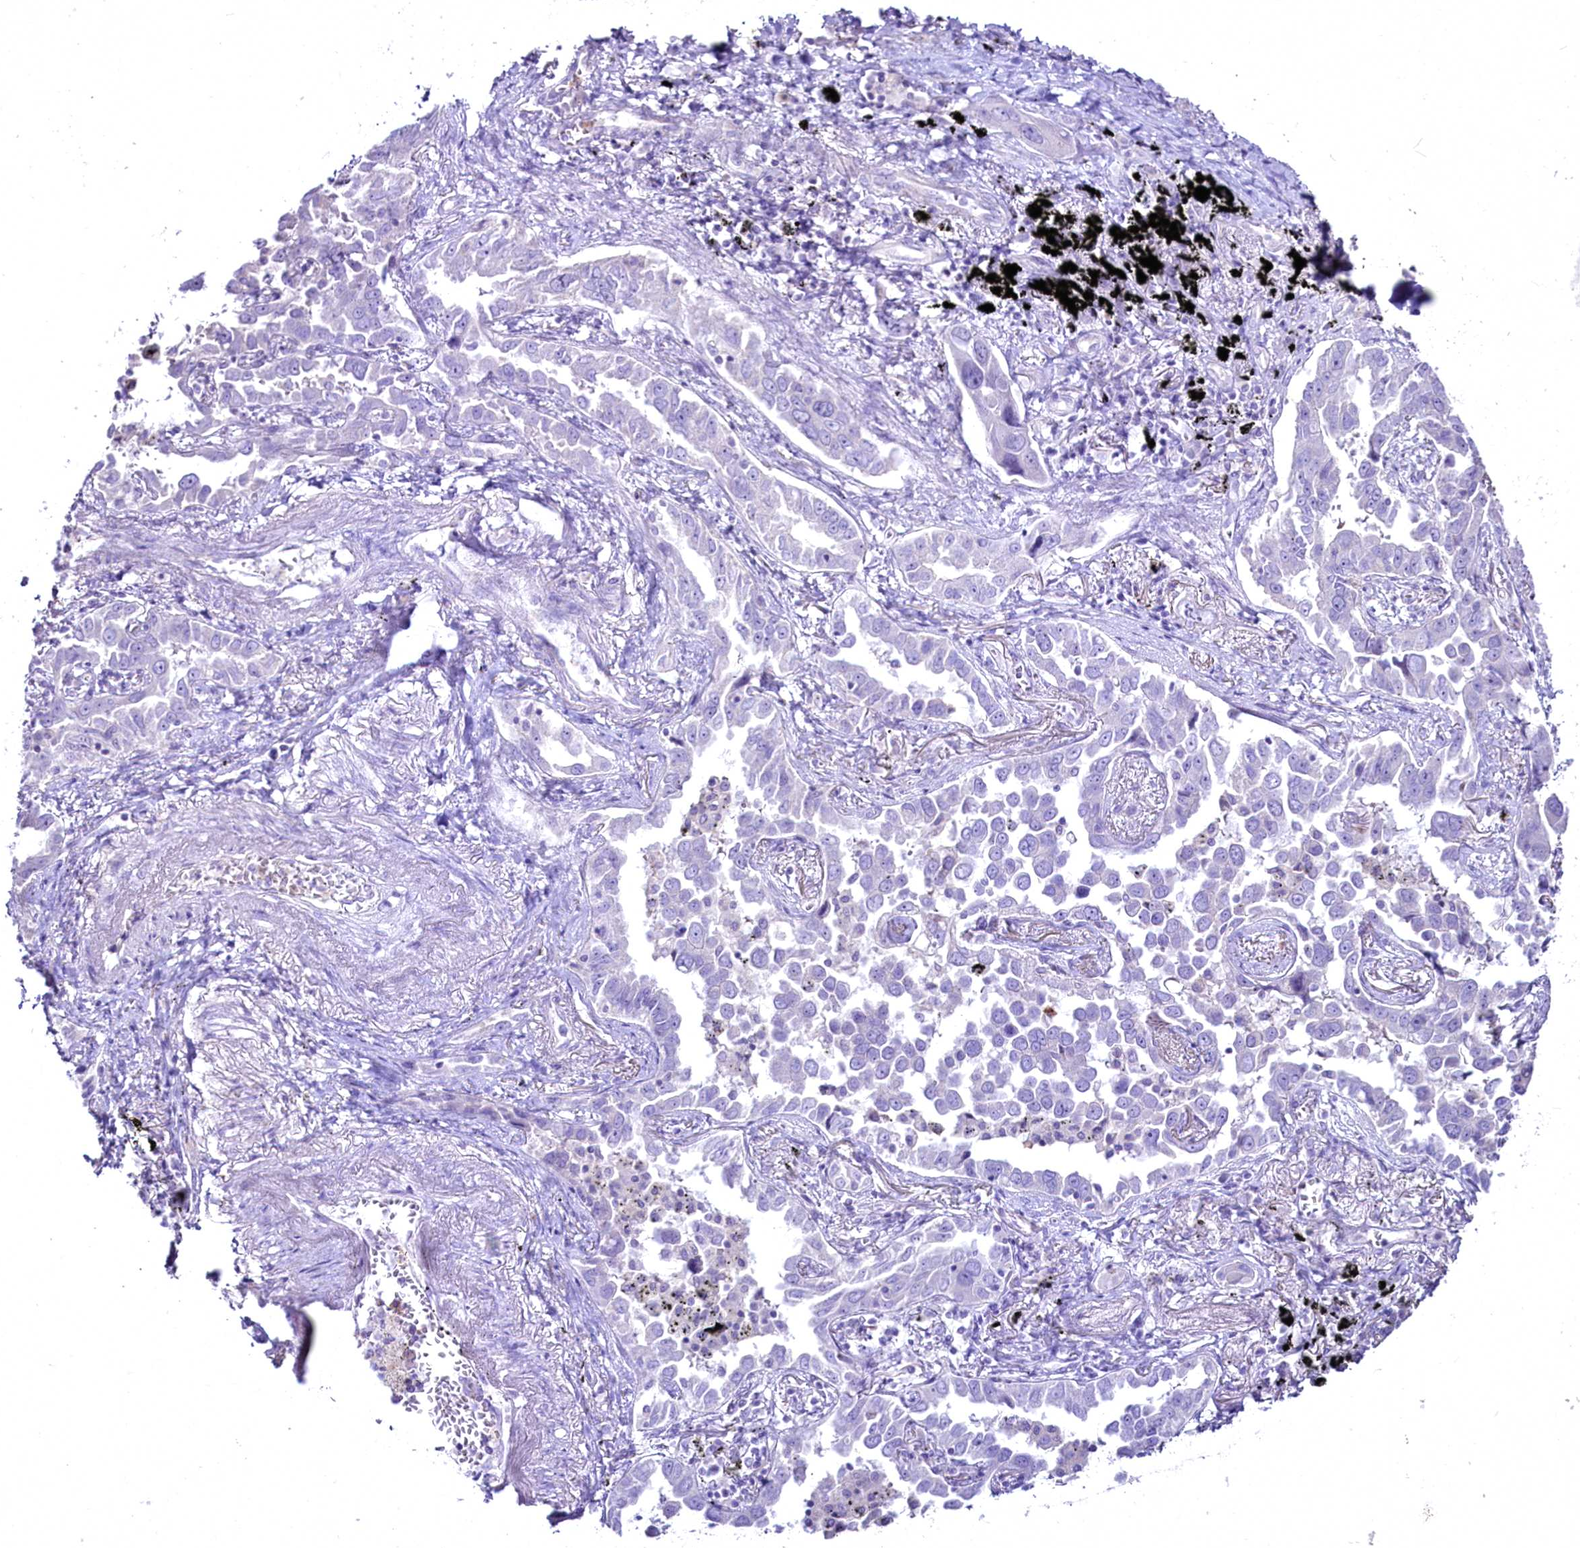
{"staining": {"intensity": "negative", "quantity": "none", "location": "none"}, "tissue": "lung cancer", "cell_type": "Tumor cells", "image_type": "cancer", "snomed": [{"axis": "morphology", "description": "Adenocarcinoma, NOS"}, {"axis": "topography", "description": "Lung"}], "caption": "This image is of lung adenocarcinoma stained with immunohistochemistry to label a protein in brown with the nuclei are counter-stained blue. There is no expression in tumor cells. (IHC, brightfield microscopy, high magnification).", "gene": "FAM209B", "patient": {"sex": "male", "age": 67}}